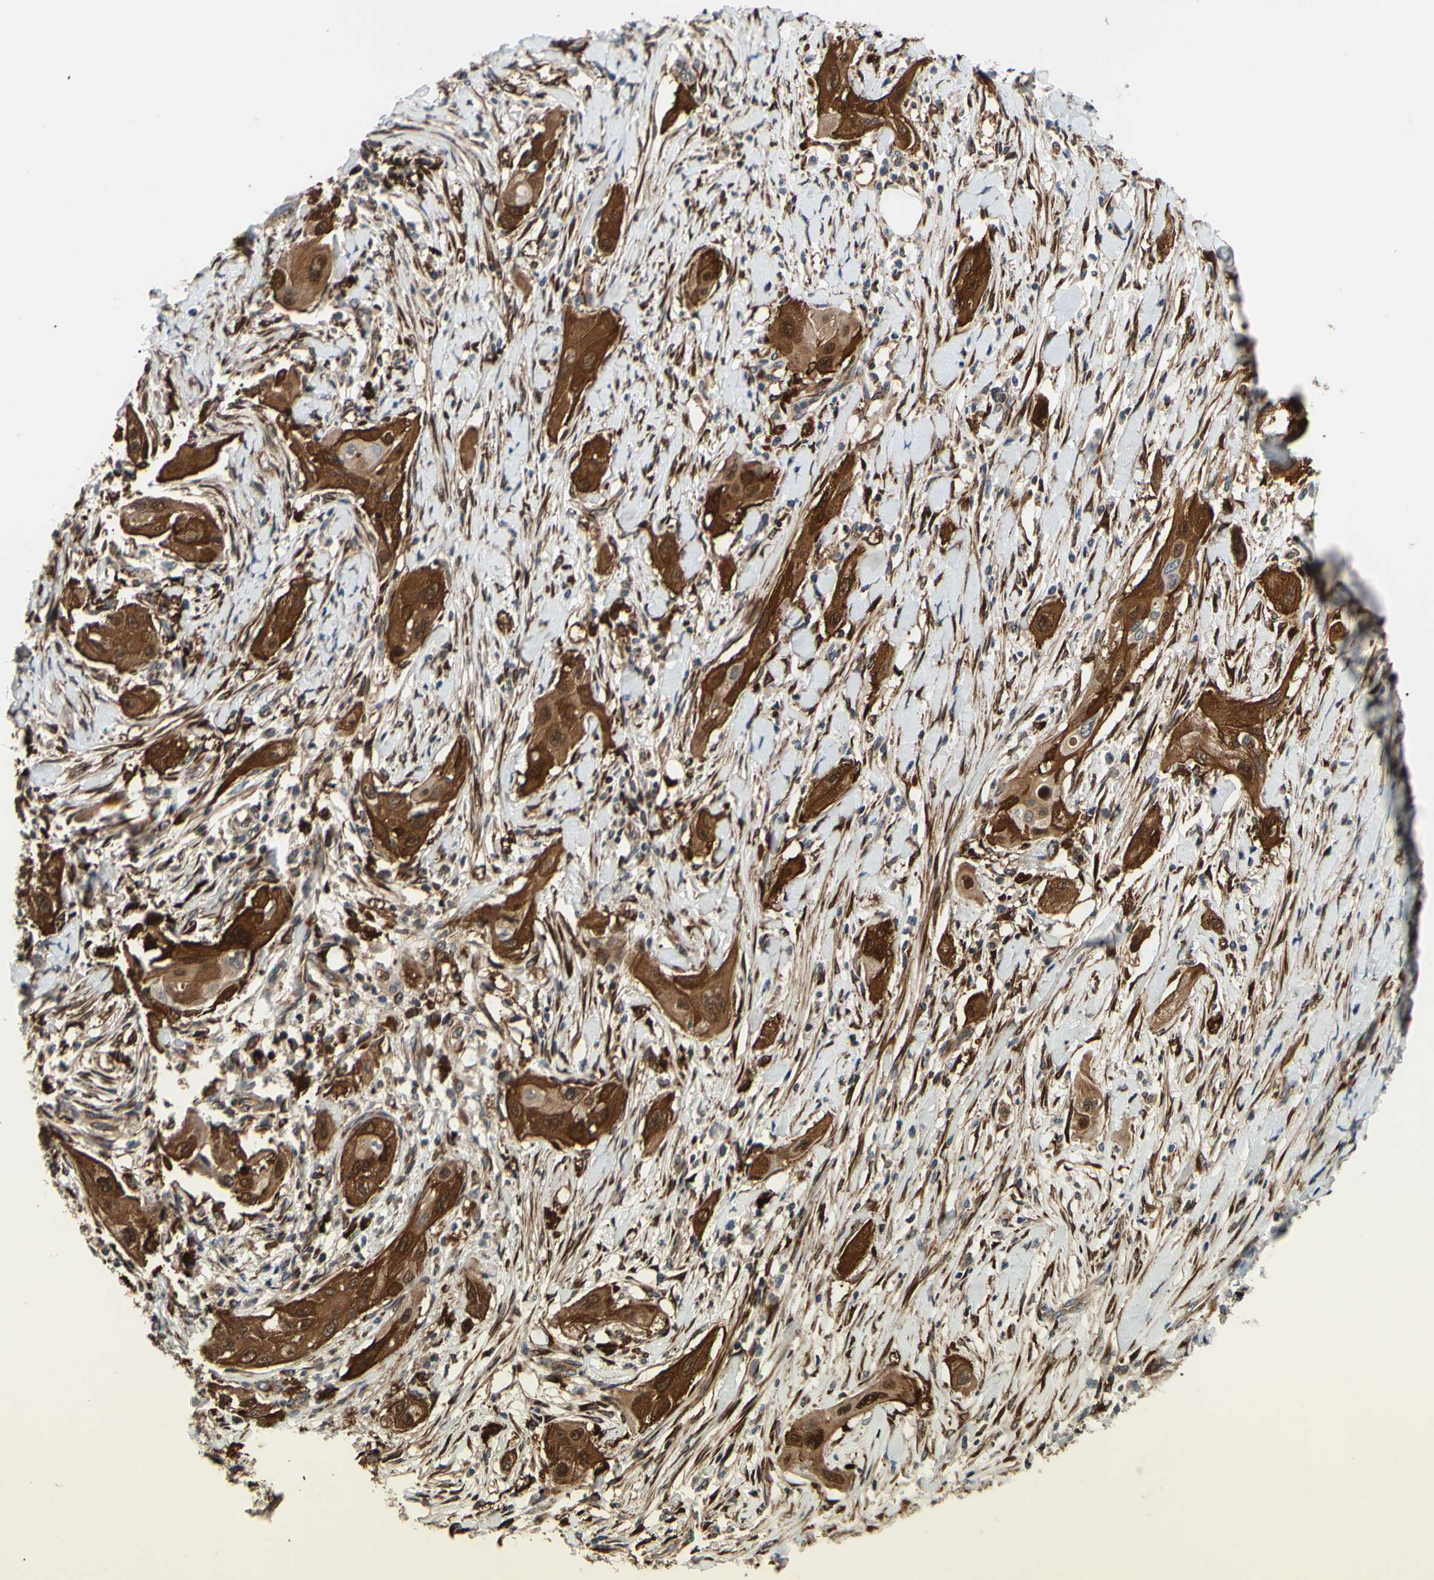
{"staining": {"intensity": "strong", "quantity": ">75%", "location": "cytoplasmic/membranous"}, "tissue": "lung cancer", "cell_type": "Tumor cells", "image_type": "cancer", "snomed": [{"axis": "morphology", "description": "Squamous cell carcinoma, NOS"}, {"axis": "topography", "description": "Lung"}], "caption": "This is a photomicrograph of immunohistochemistry (IHC) staining of lung cancer (squamous cell carcinoma), which shows strong positivity in the cytoplasmic/membranous of tumor cells.", "gene": "PRAF2", "patient": {"sex": "female", "age": 47}}